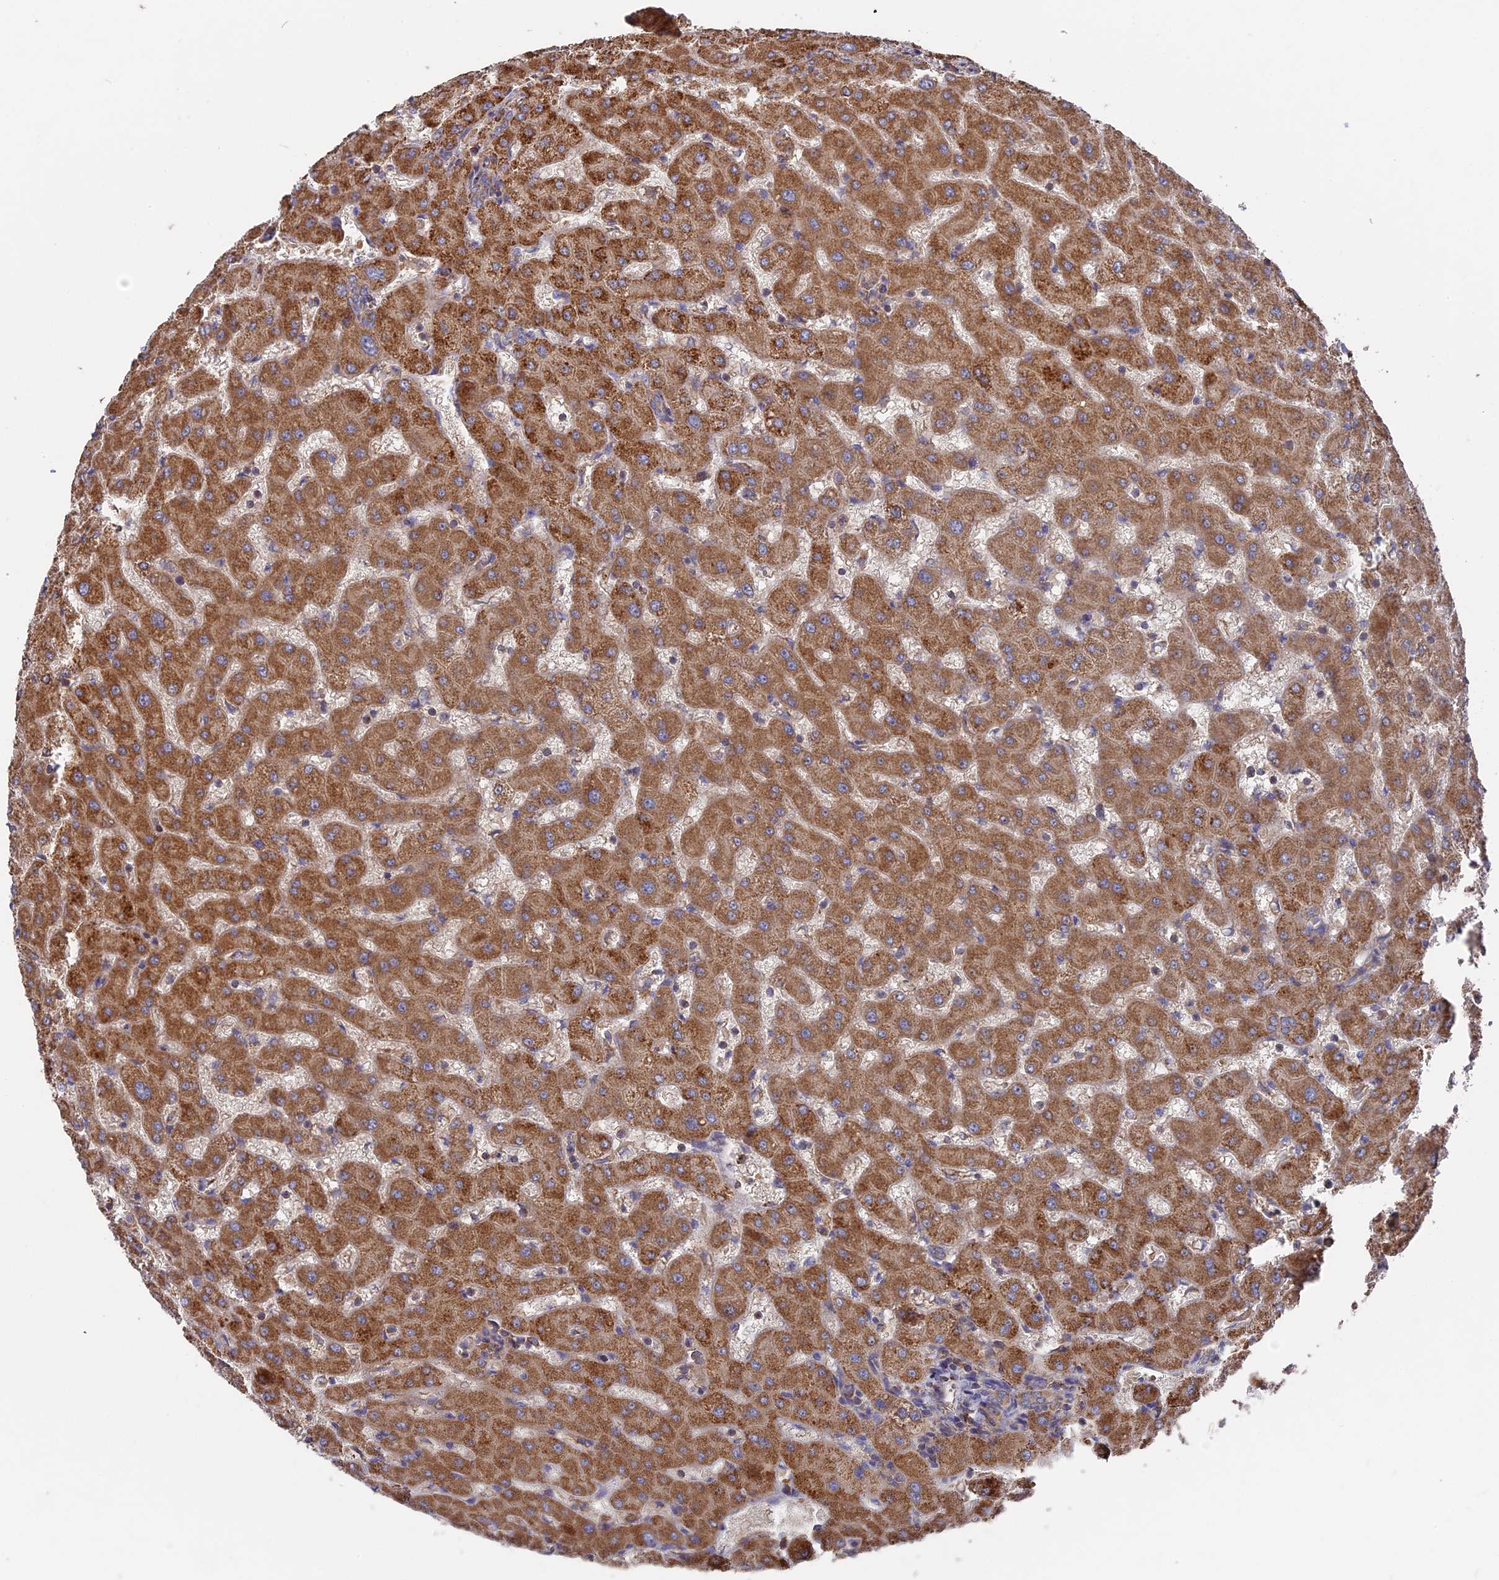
{"staining": {"intensity": "moderate", "quantity": ">75%", "location": "cytoplasmic/membranous"}, "tissue": "liver", "cell_type": "Cholangiocytes", "image_type": "normal", "snomed": [{"axis": "morphology", "description": "Normal tissue, NOS"}, {"axis": "topography", "description": "Liver"}], "caption": "Normal liver demonstrates moderate cytoplasmic/membranous staining in approximately >75% of cholangiocytes The staining is performed using DAB (3,3'-diaminobenzidine) brown chromogen to label protein expression. The nuclei are counter-stained blue using hematoxylin..", "gene": "TELO2", "patient": {"sex": "female", "age": 63}}